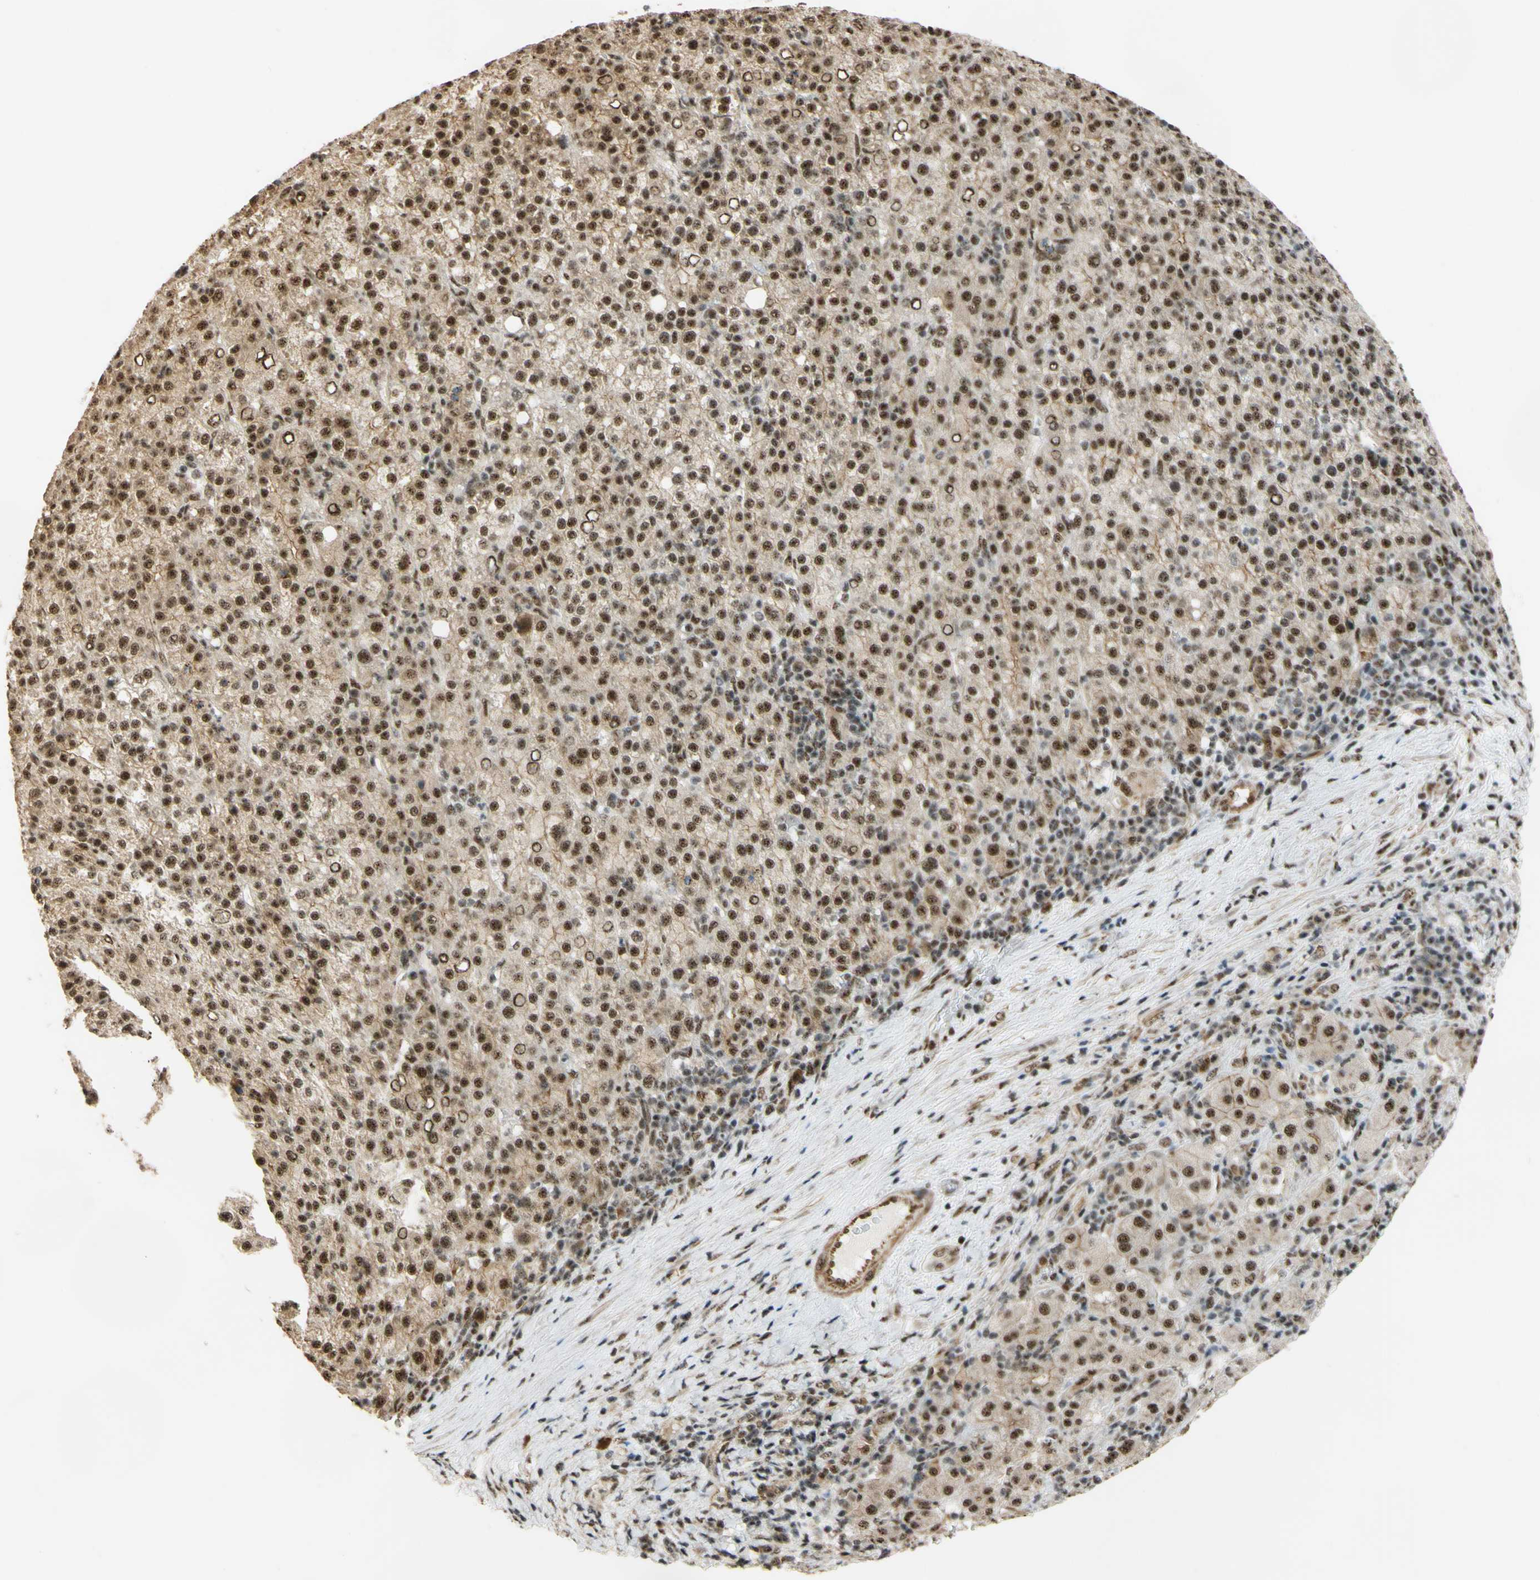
{"staining": {"intensity": "moderate", "quantity": ">75%", "location": "nuclear"}, "tissue": "liver cancer", "cell_type": "Tumor cells", "image_type": "cancer", "snomed": [{"axis": "morphology", "description": "Carcinoma, Hepatocellular, NOS"}, {"axis": "topography", "description": "Liver"}], "caption": "Liver cancer stained with DAB IHC displays medium levels of moderate nuclear staining in approximately >75% of tumor cells. Immunohistochemistry (ihc) stains the protein of interest in brown and the nuclei are stained blue.", "gene": "SAP18", "patient": {"sex": "female", "age": 58}}